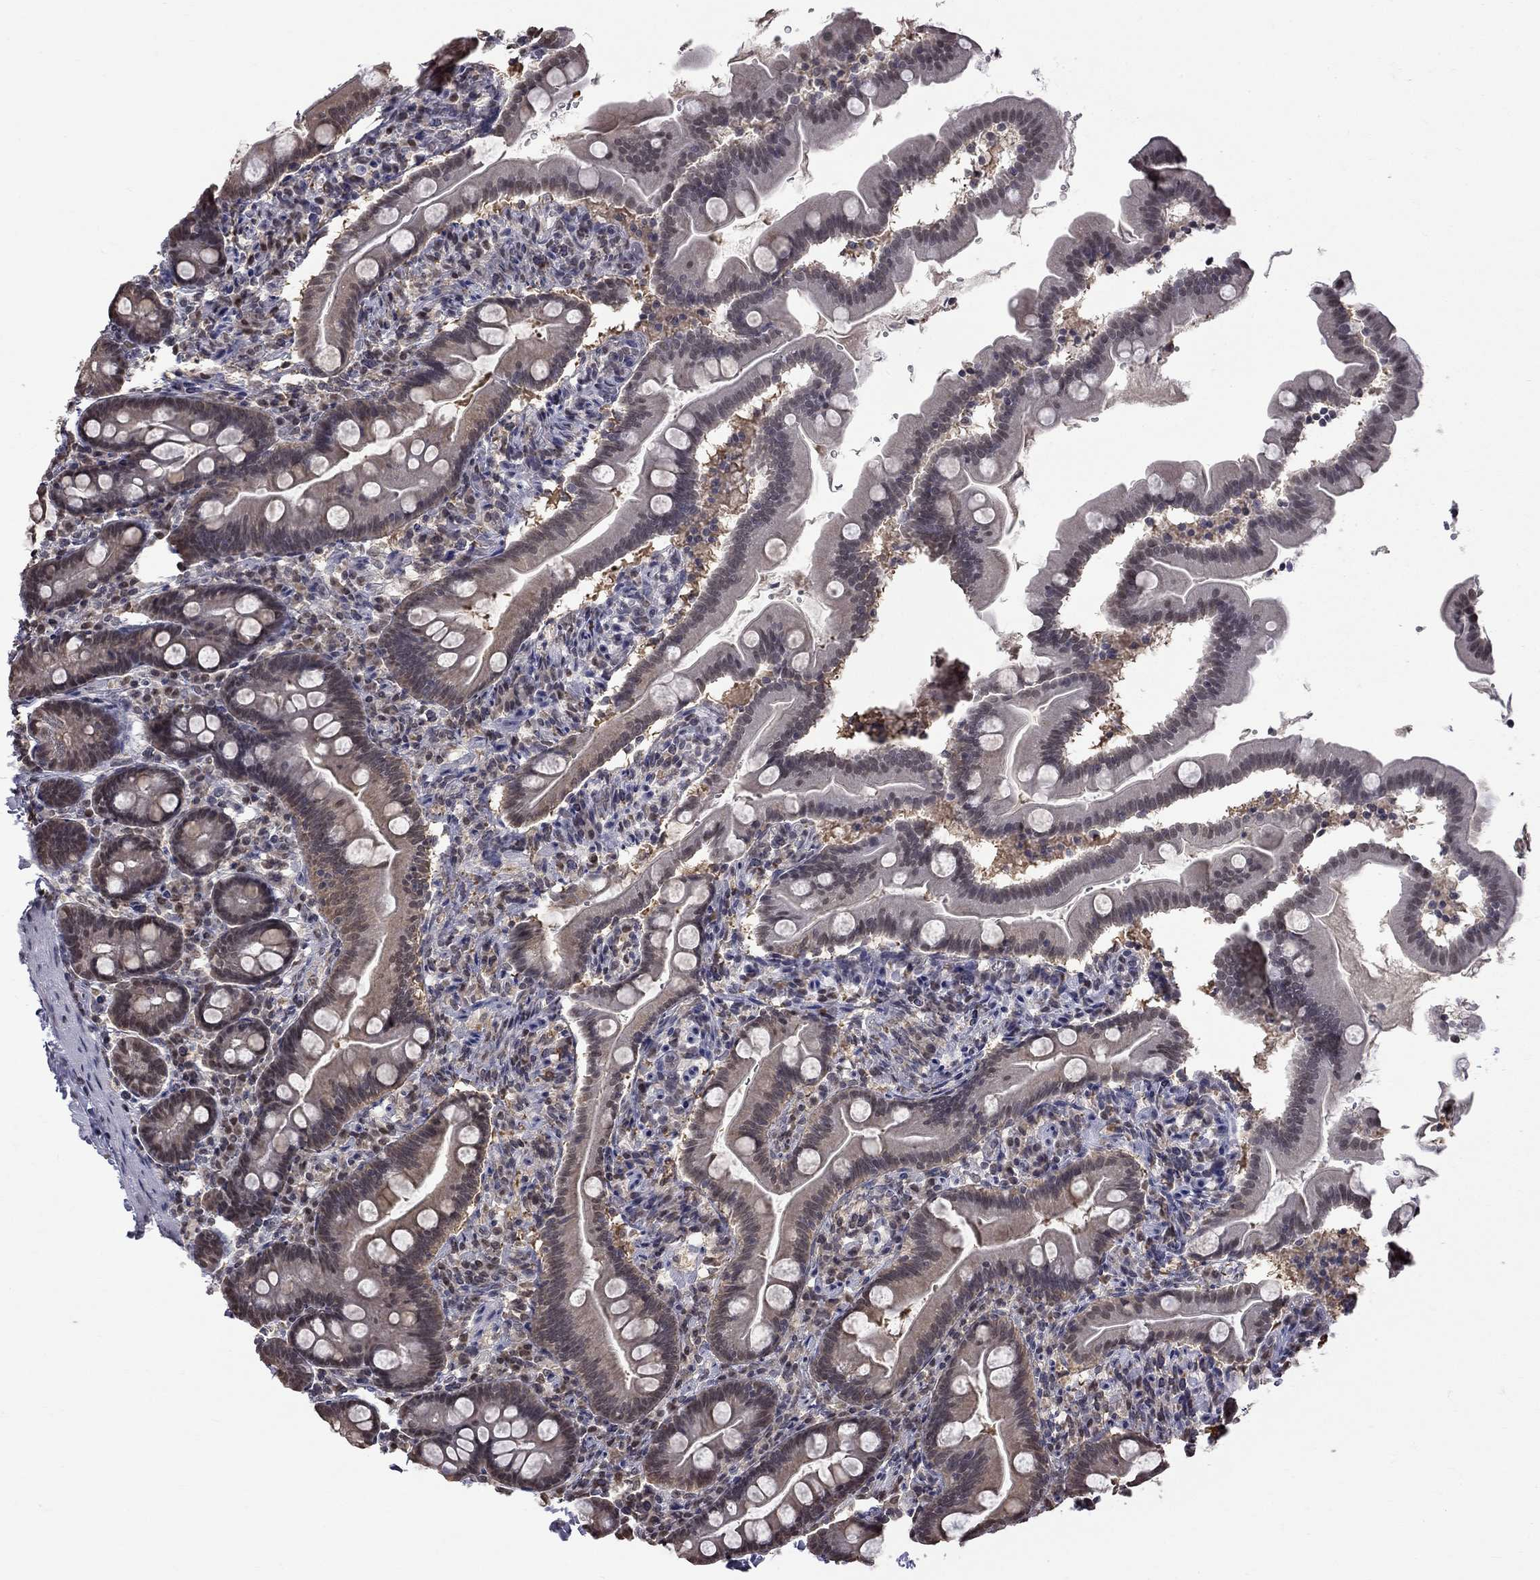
{"staining": {"intensity": "negative", "quantity": "none", "location": "none"}, "tissue": "small intestine", "cell_type": "Glandular cells", "image_type": "normal", "snomed": [{"axis": "morphology", "description": "Normal tissue, NOS"}, {"axis": "topography", "description": "Small intestine"}], "caption": "High power microscopy photomicrograph of an immunohistochemistry micrograph of normal small intestine, revealing no significant positivity in glandular cells.", "gene": "RFWD3", "patient": {"sex": "female", "age": 44}}